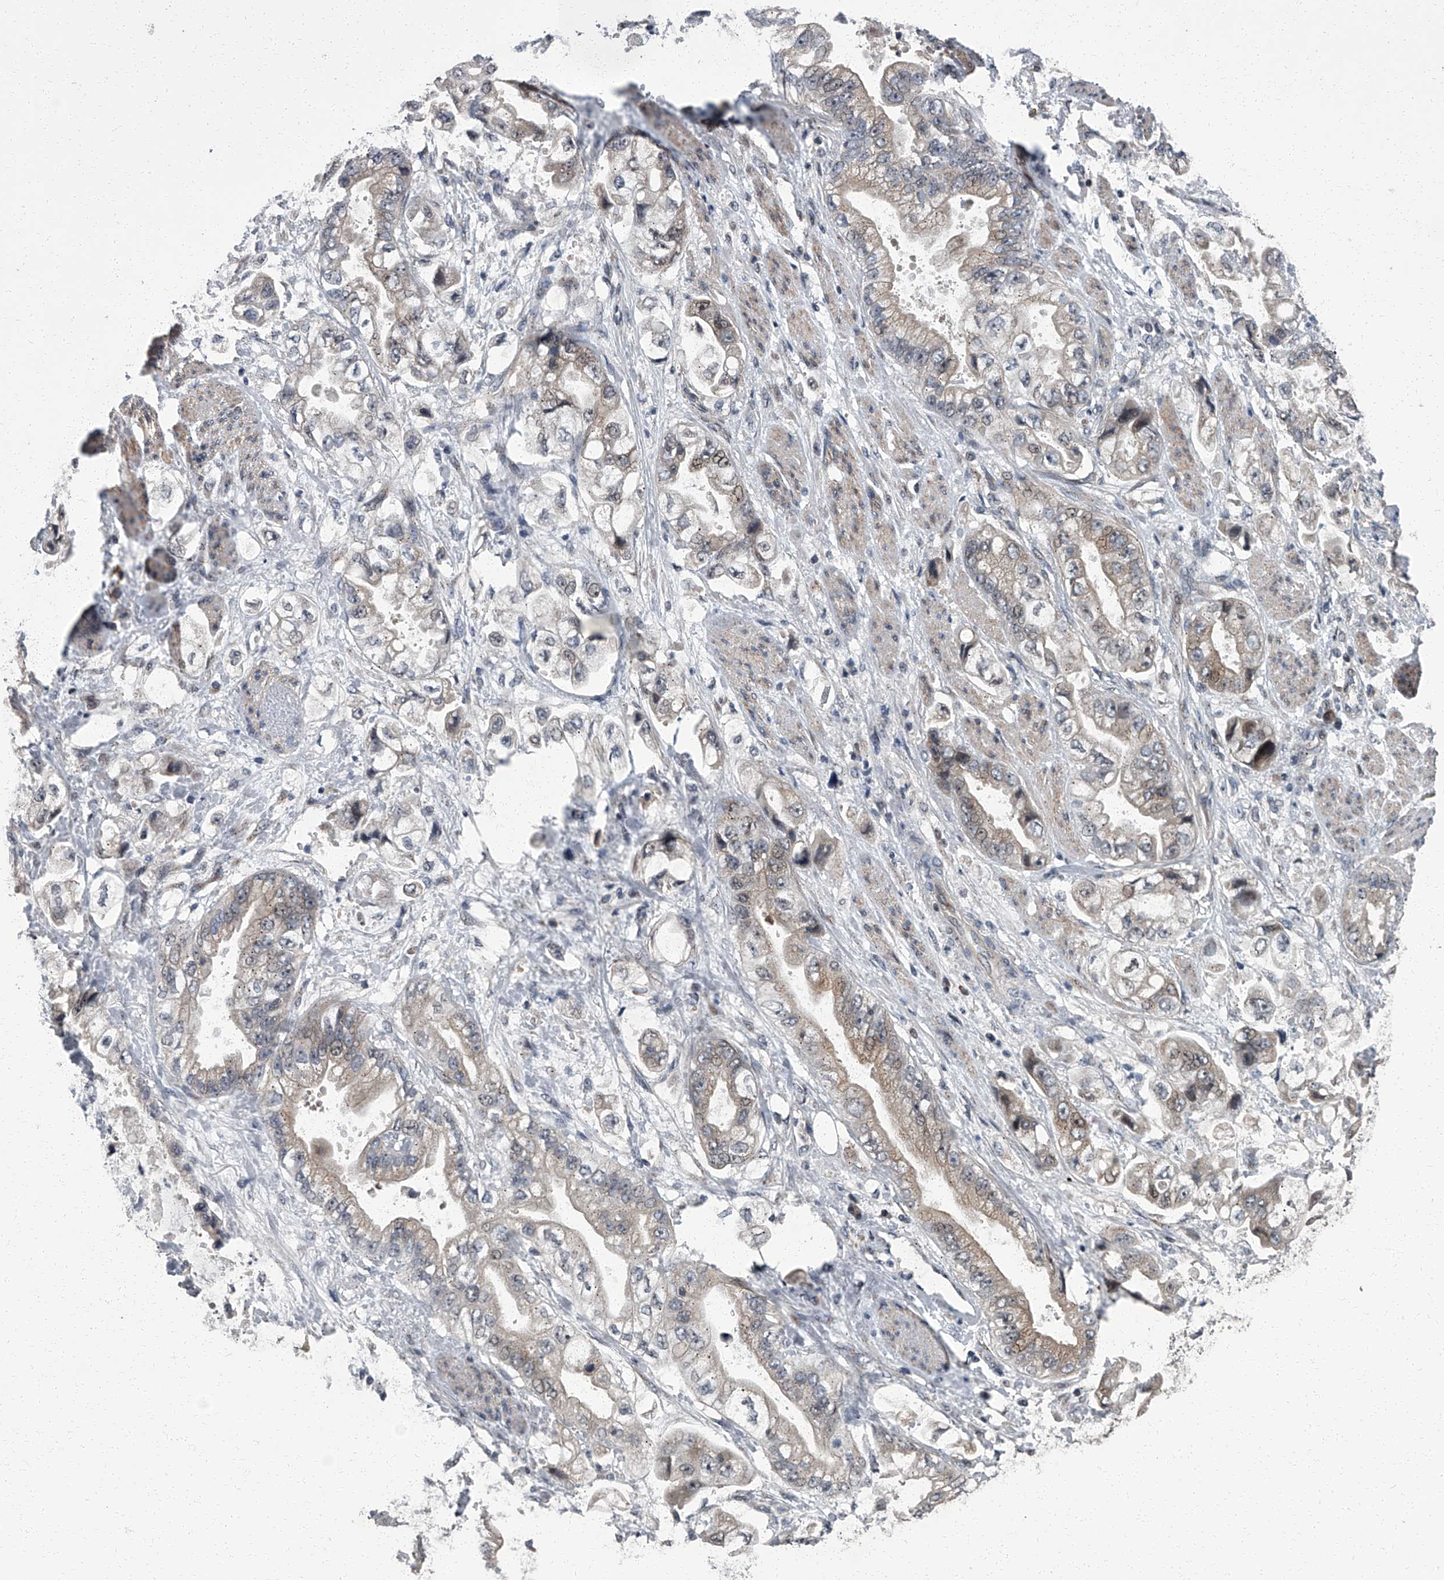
{"staining": {"intensity": "weak", "quantity": "25%-75%", "location": "cytoplasmic/membranous"}, "tissue": "stomach cancer", "cell_type": "Tumor cells", "image_type": "cancer", "snomed": [{"axis": "morphology", "description": "Adenocarcinoma, NOS"}, {"axis": "topography", "description": "Stomach"}], "caption": "Protein expression by immunohistochemistry demonstrates weak cytoplasmic/membranous positivity in about 25%-75% of tumor cells in adenocarcinoma (stomach). The protein of interest is shown in brown color, while the nuclei are stained blue.", "gene": "ZNF274", "patient": {"sex": "male", "age": 62}}